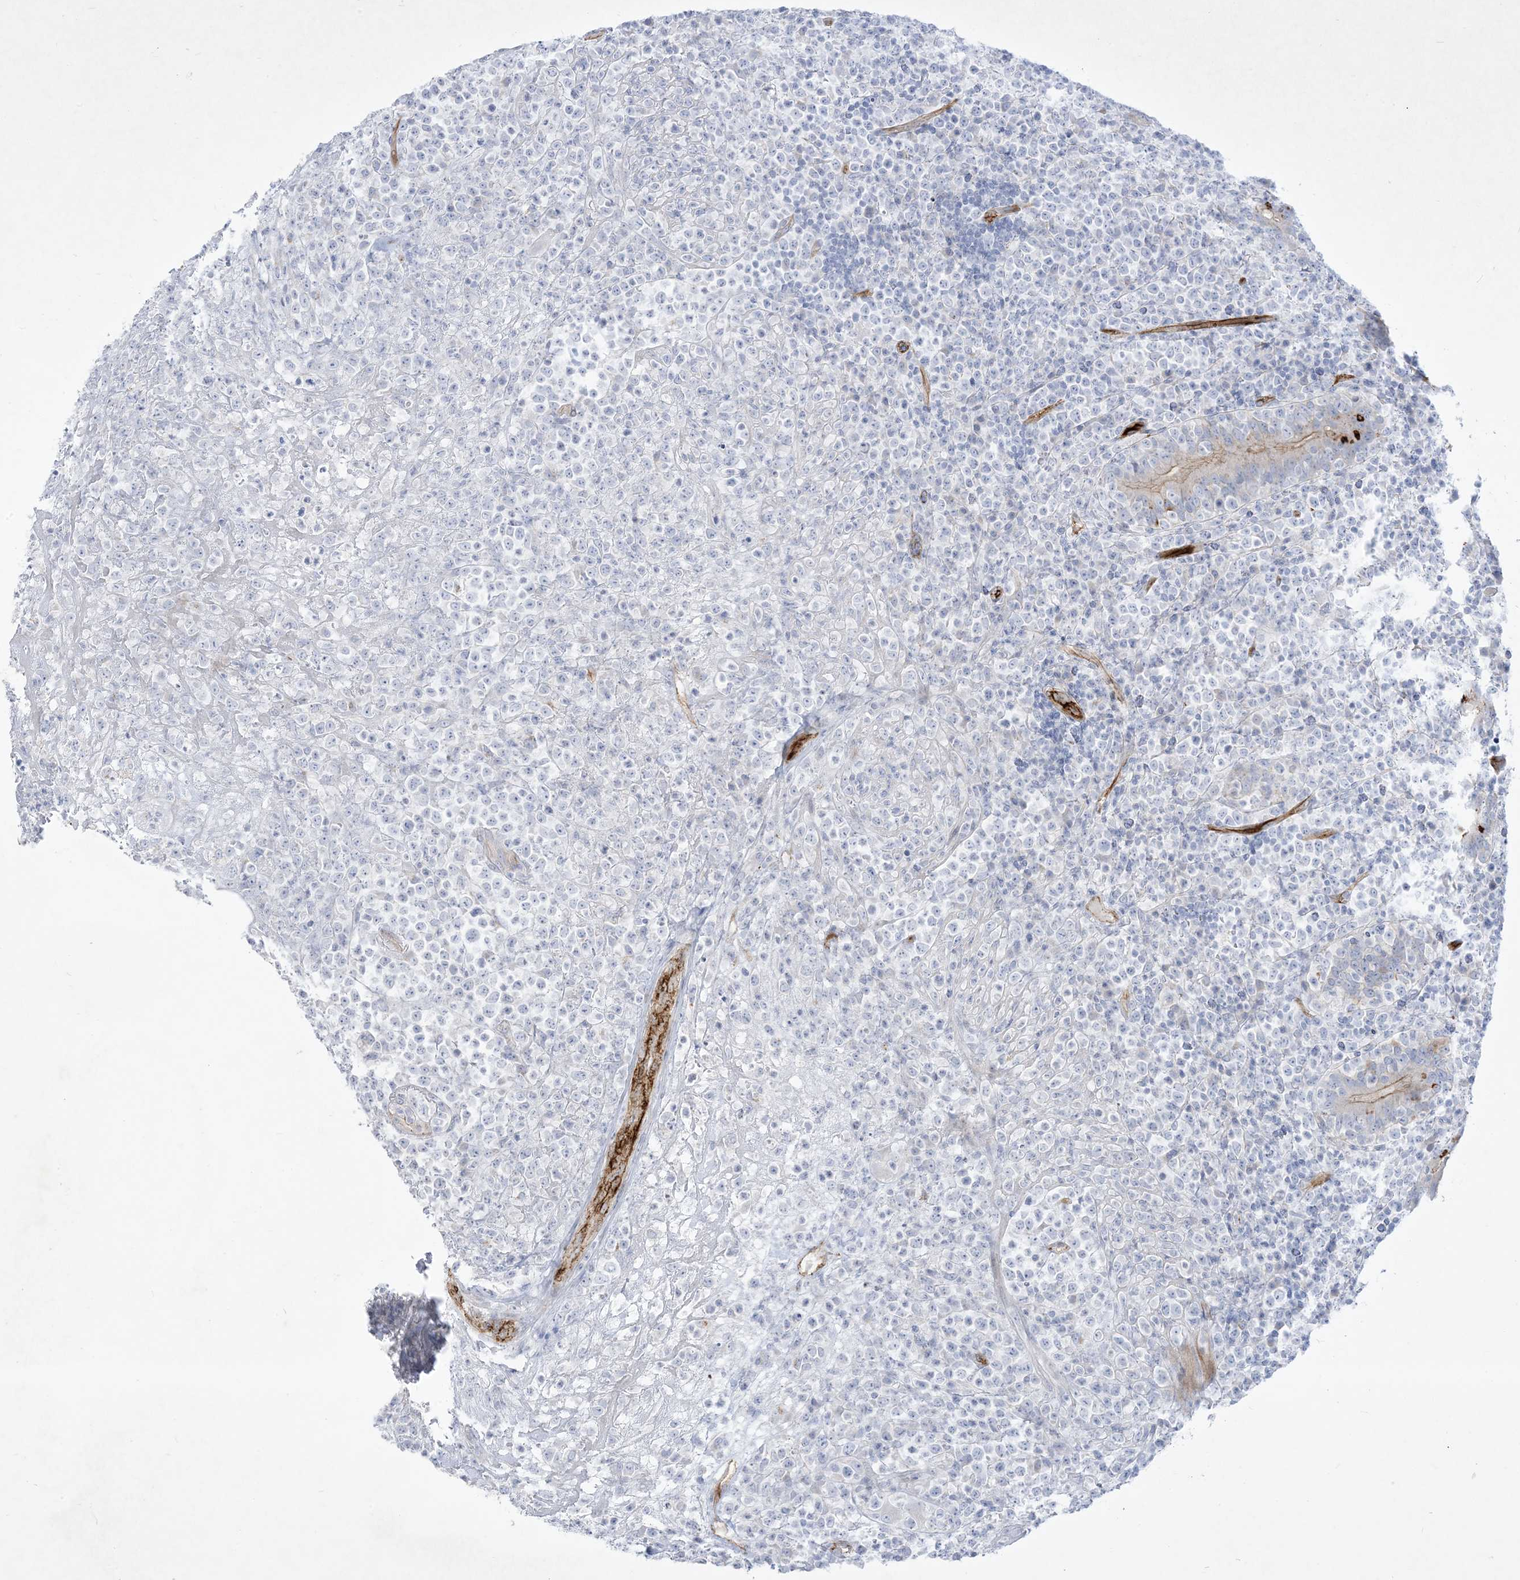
{"staining": {"intensity": "negative", "quantity": "none", "location": "none"}, "tissue": "lymphoma", "cell_type": "Tumor cells", "image_type": "cancer", "snomed": [{"axis": "morphology", "description": "Malignant lymphoma, non-Hodgkin's type, High grade"}, {"axis": "topography", "description": "Colon"}], "caption": "High magnification brightfield microscopy of lymphoma stained with DAB (brown) and counterstained with hematoxylin (blue): tumor cells show no significant expression.", "gene": "B3GNT7", "patient": {"sex": "female", "age": 53}}